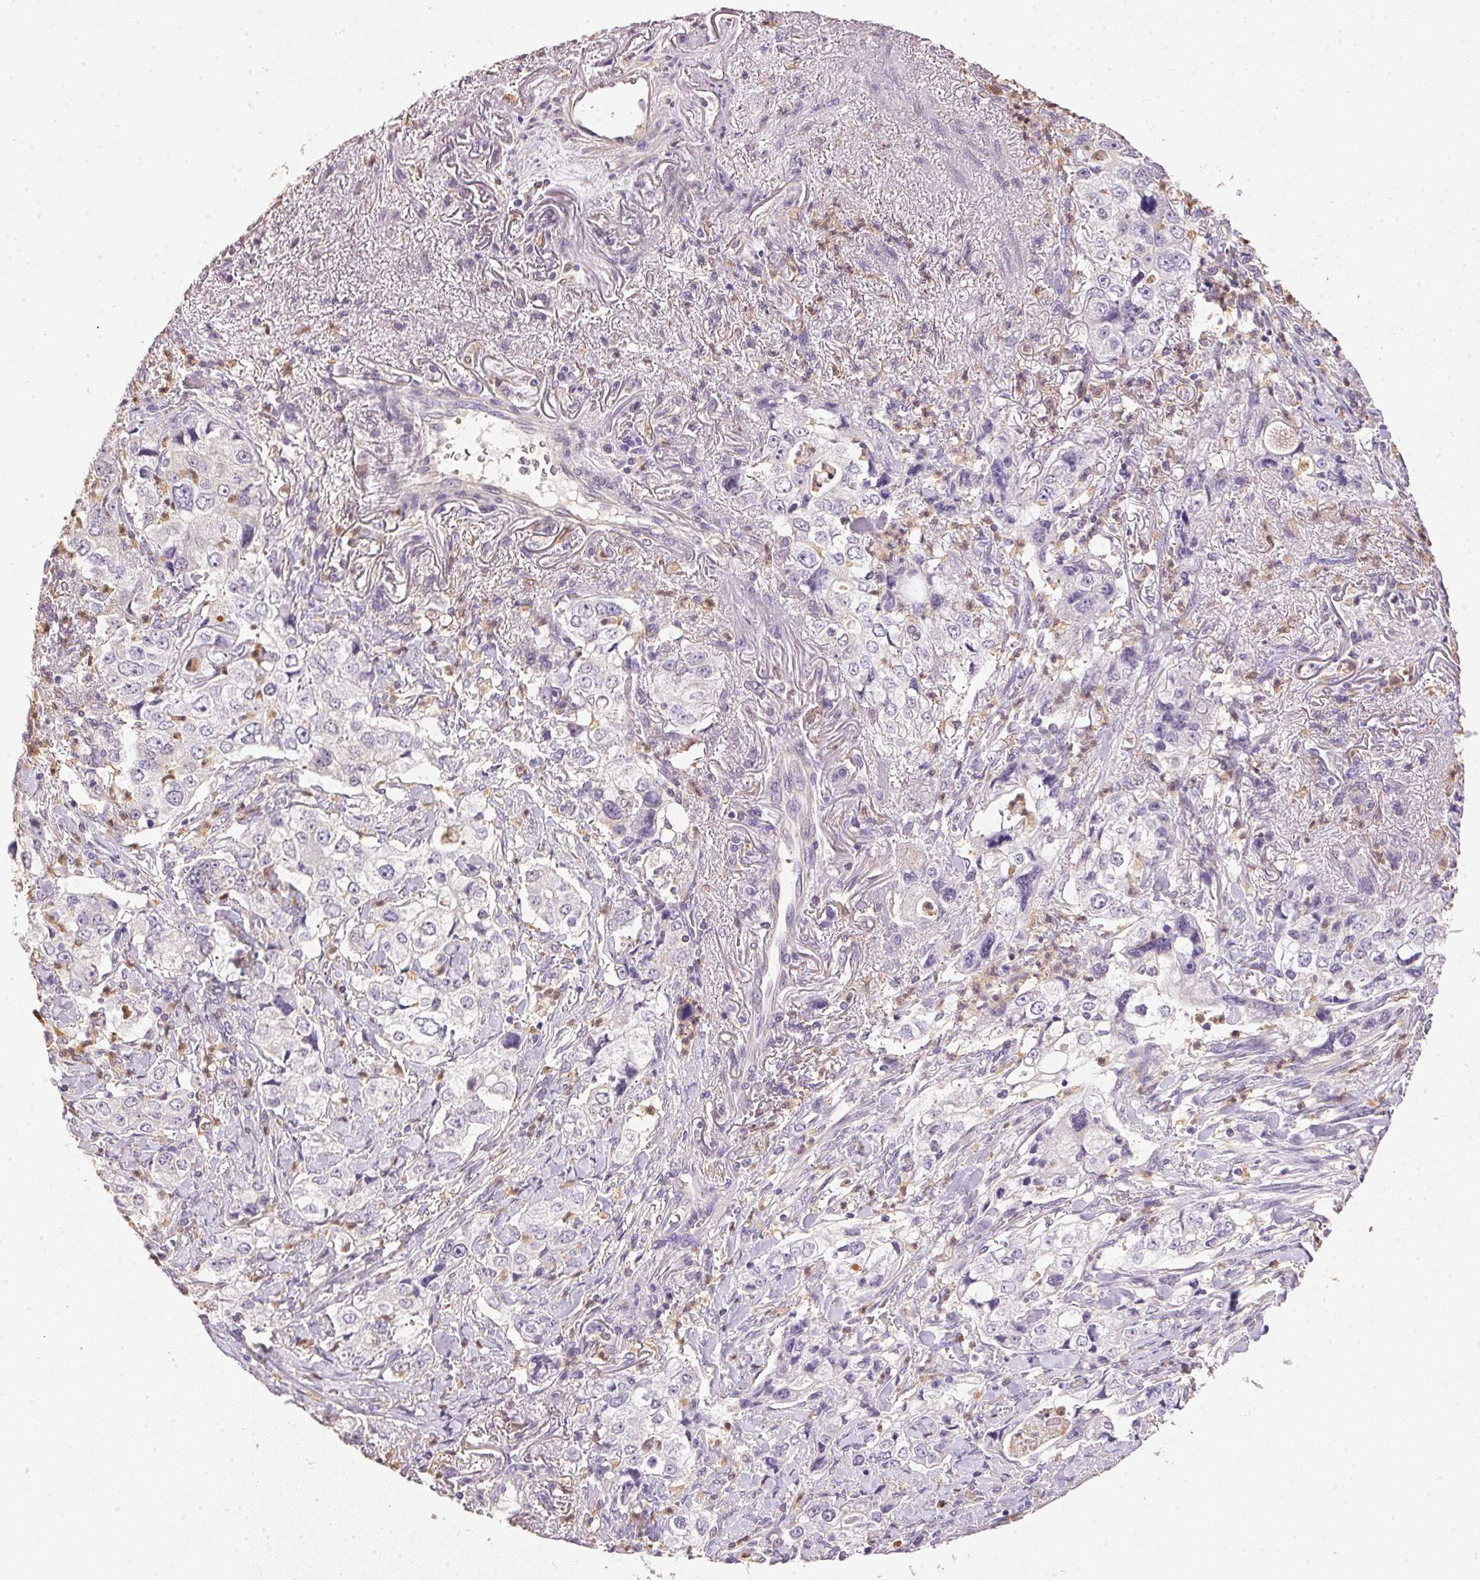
{"staining": {"intensity": "negative", "quantity": "none", "location": "none"}, "tissue": "stomach cancer", "cell_type": "Tumor cells", "image_type": "cancer", "snomed": [{"axis": "morphology", "description": "Adenocarcinoma, NOS"}, {"axis": "topography", "description": "Stomach, upper"}], "caption": "The image shows no significant staining in tumor cells of adenocarcinoma (stomach). (DAB immunohistochemistry, high magnification).", "gene": "S100A3", "patient": {"sex": "male", "age": 75}}